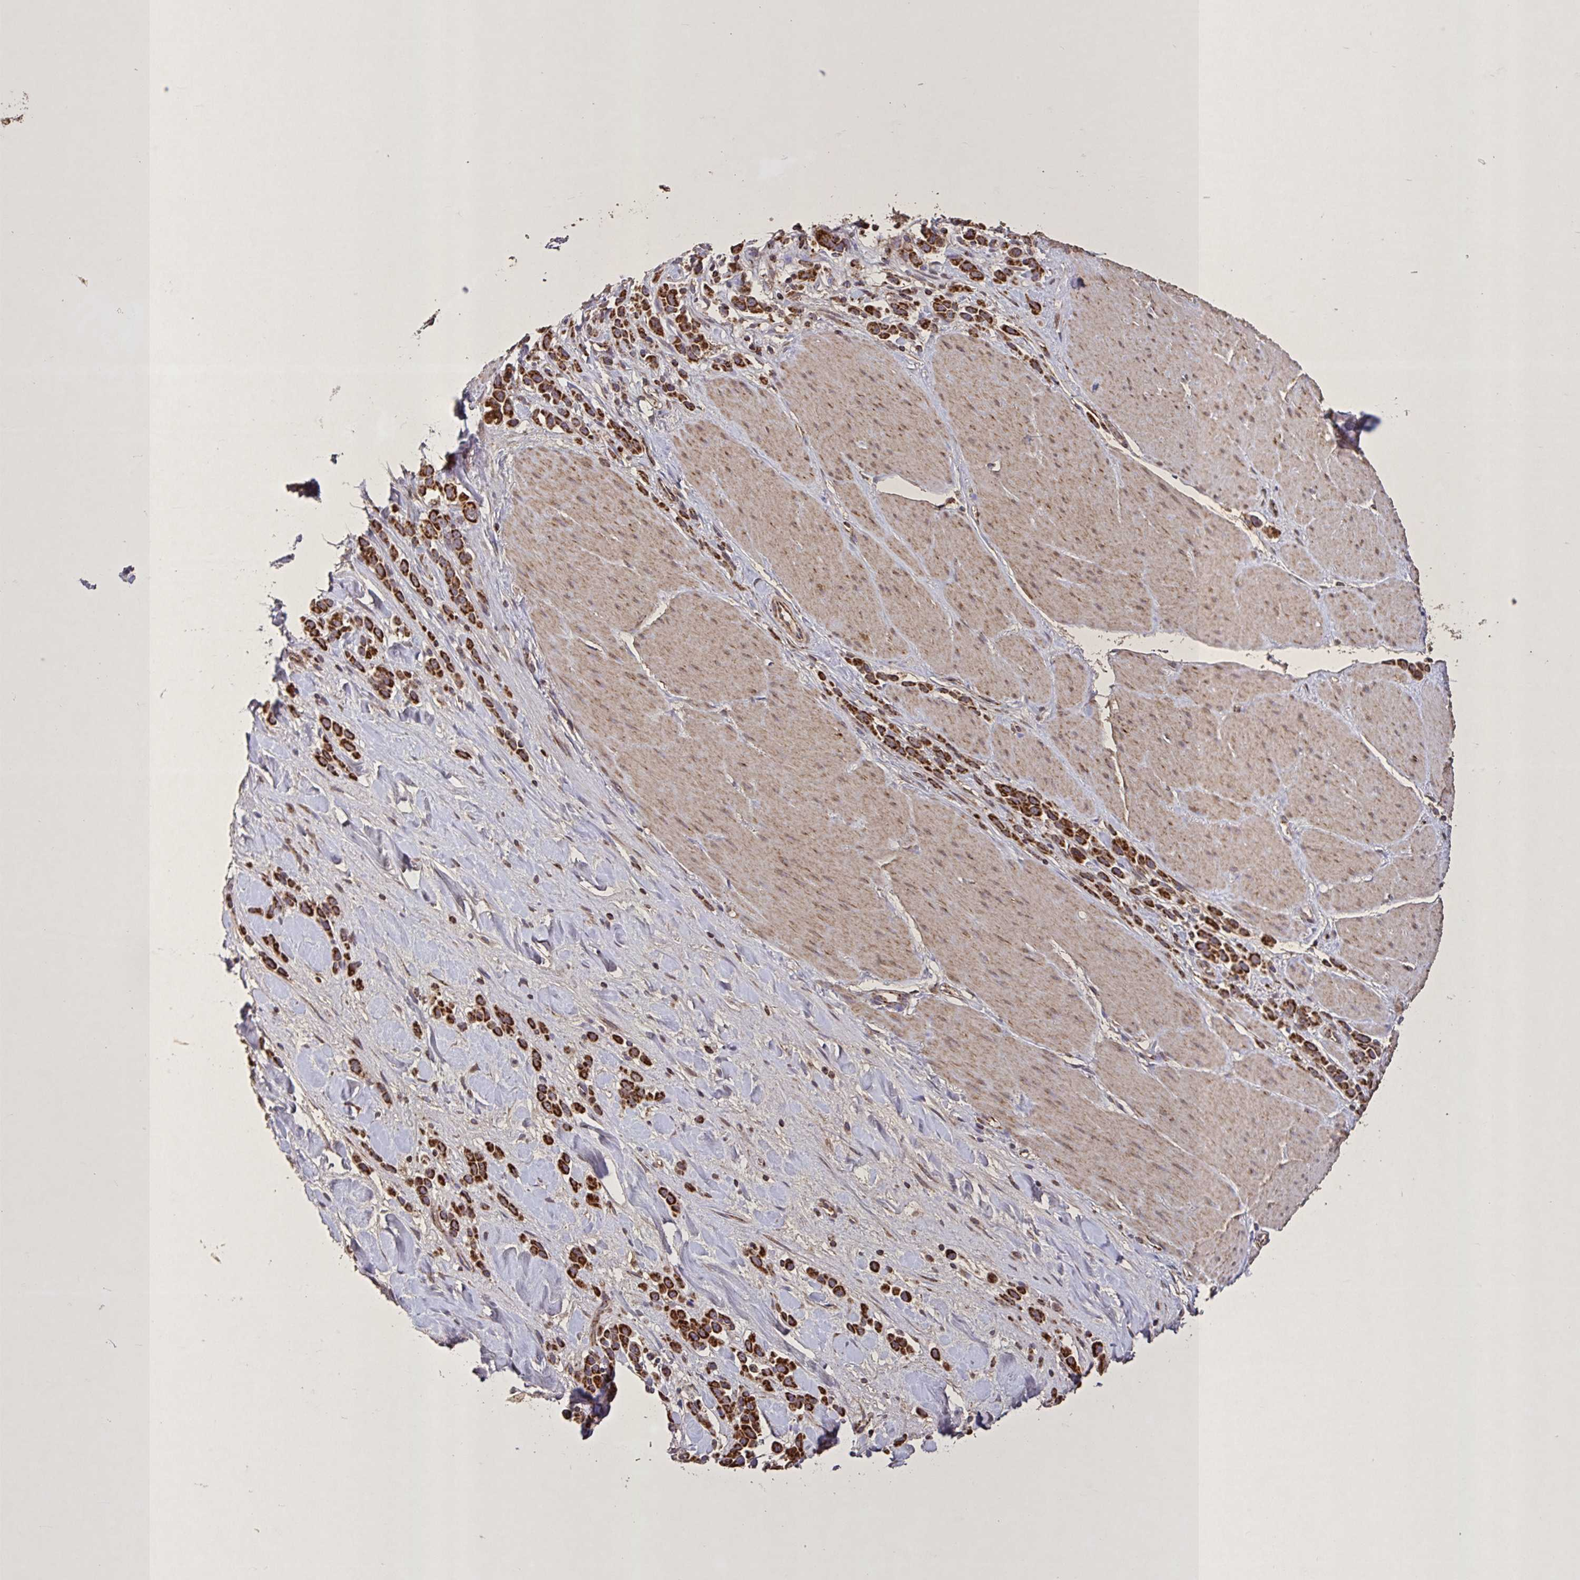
{"staining": {"intensity": "strong", "quantity": ">75%", "location": "cytoplasmic/membranous"}, "tissue": "stomach cancer", "cell_type": "Tumor cells", "image_type": "cancer", "snomed": [{"axis": "morphology", "description": "Adenocarcinoma, NOS"}, {"axis": "topography", "description": "Stomach"}], "caption": "Immunohistochemical staining of human stomach adenocarcinoma exhibits high levels of strong cytoplasmic/membranous protein staining in about >75% of tumor cells.", "gene": "AGK", "patient": {"sex": "male", "age": 47}}